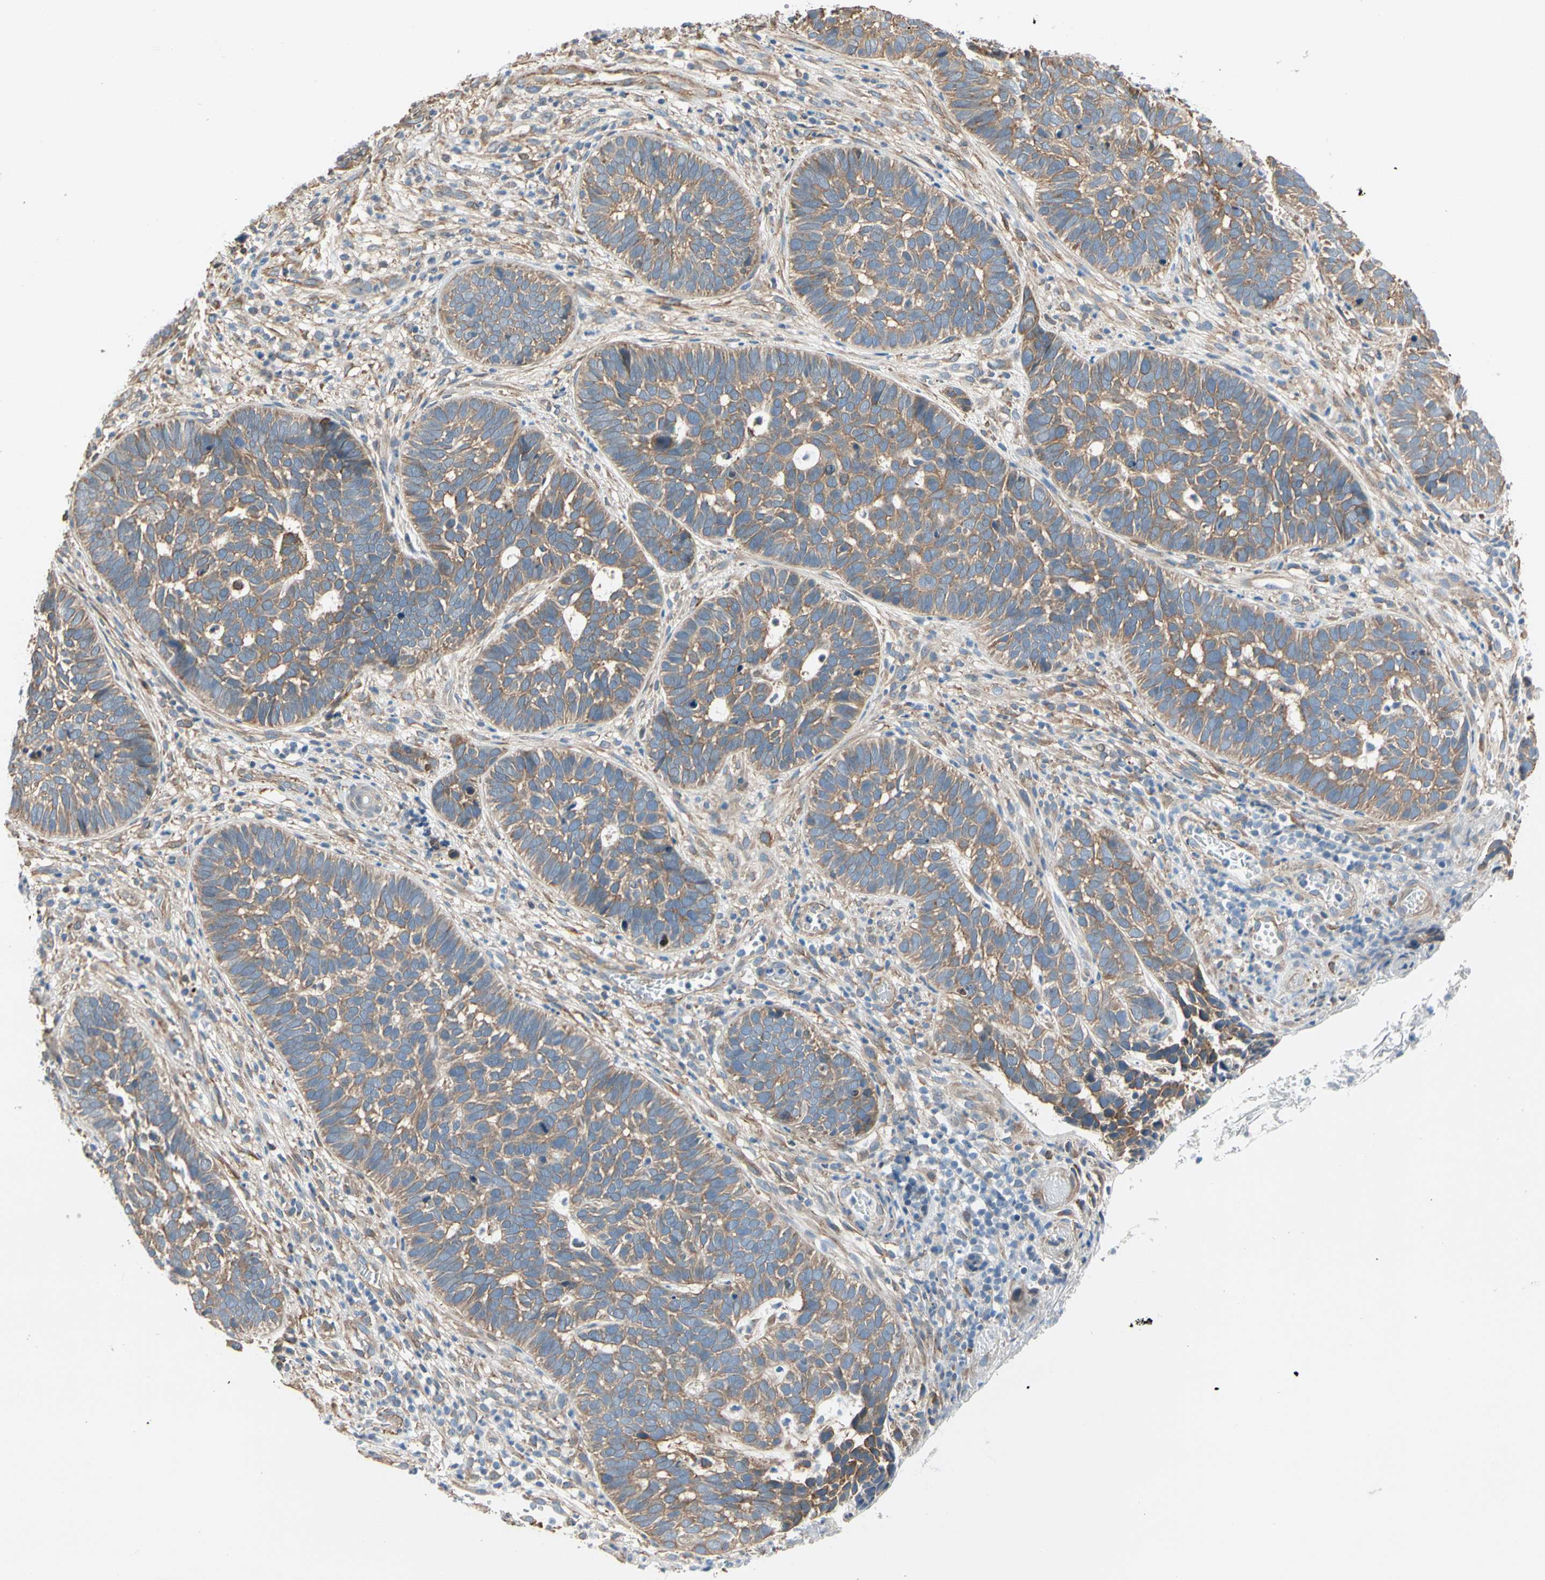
{"staining": {"intensity": "moderate", "quantity": ">75%", "location": "cytoplasmic/membranous"}, "tissue": "skin cancer", "cell_type": "Tumor cells", "image_type": "cancer", "snomed": [{"axis": "morphology", "description": "Basal cell carcinoma"}, {"axis": "topography", "description": "Skin"}], "caption": "Immunohistochemical staining of skin cancer (basal cell carcinoma) reveals medium levels of moderate cytoplasmic/membranous staining in approximately >75% of tumor cells.", "gene": "LIMK2", "patient": {"sex": "male", "age": 87}}